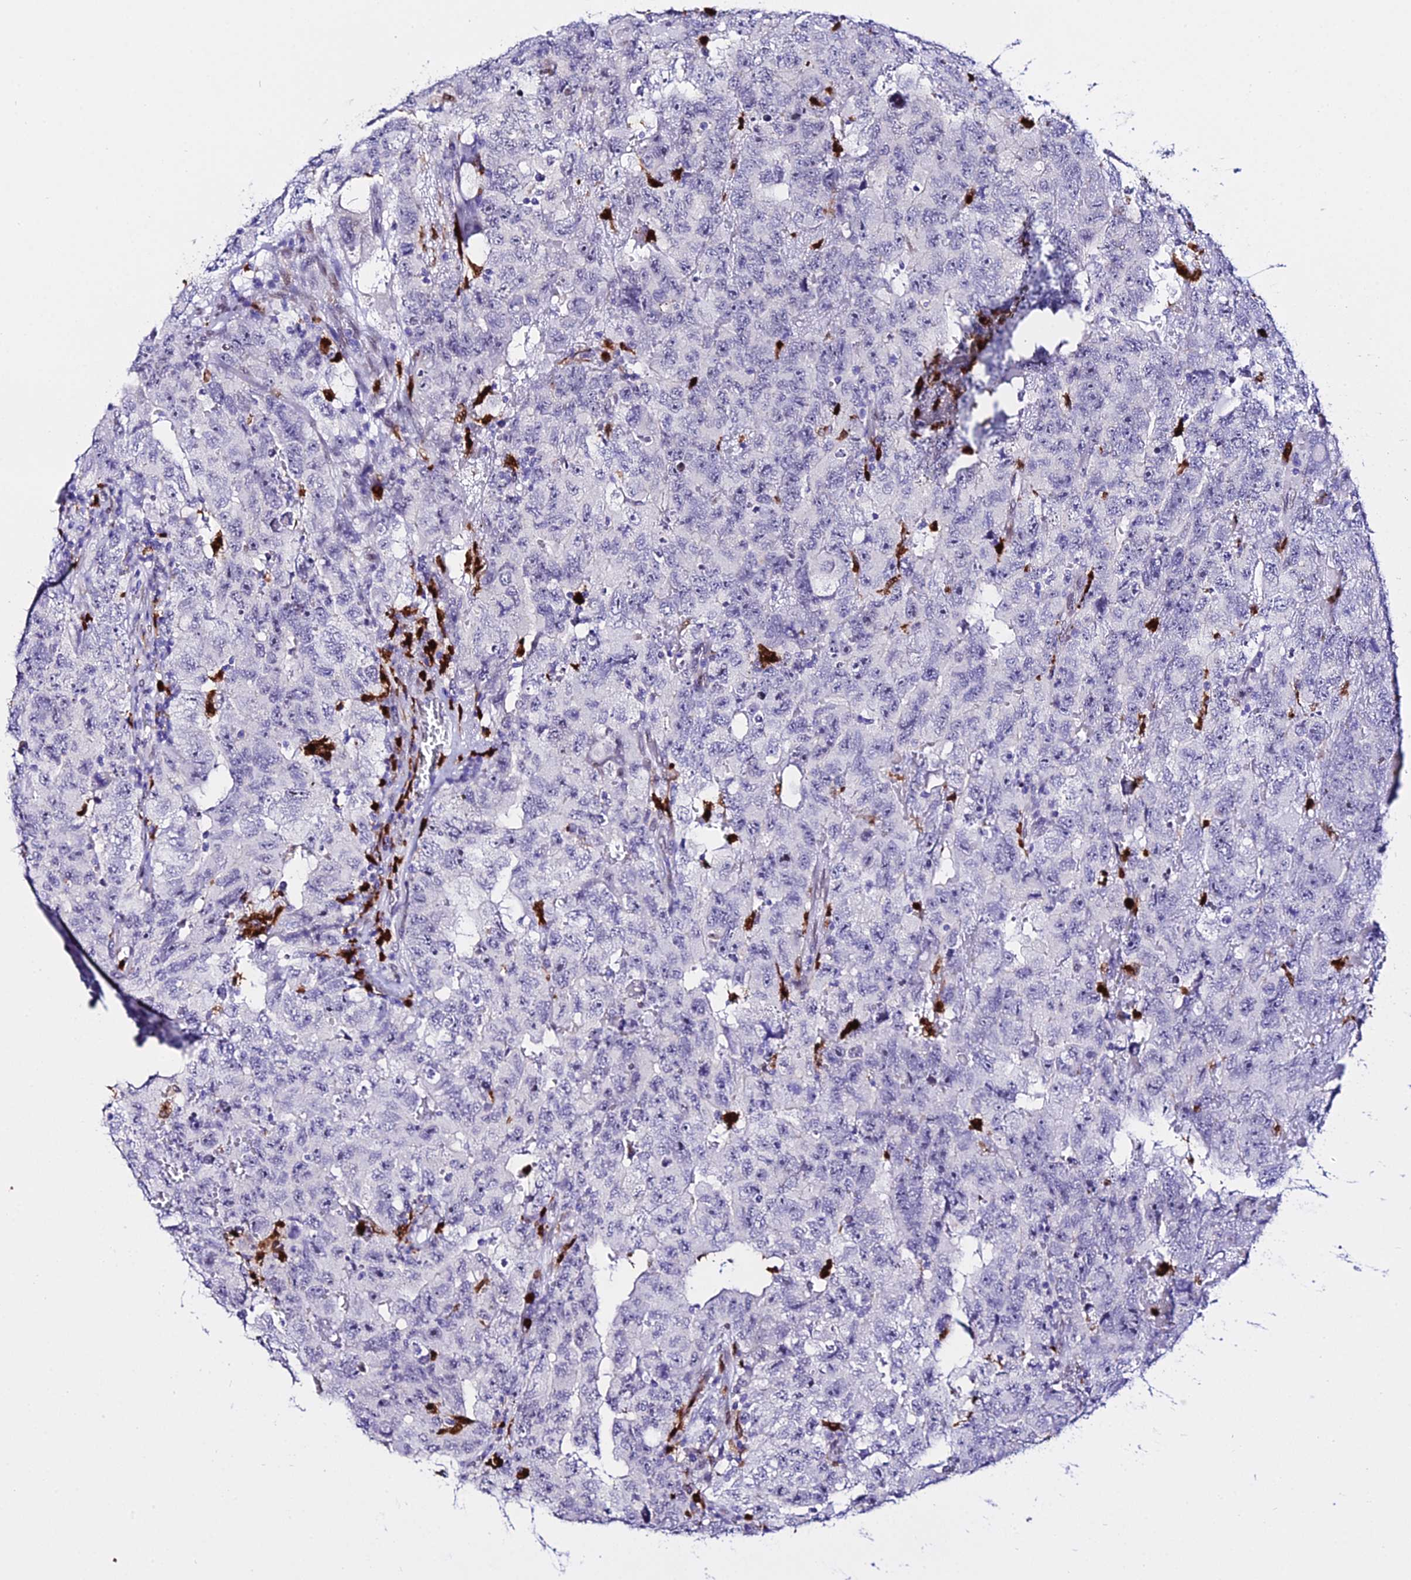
{"staining": {"intensity": "negative", "quantity": "none", "location": "none"}, "tissue": "testis cancer", "cell_type": "Tumor cells", "image_type": "cancer", "snomed": [{"axis": "morphology", "description": "Carcinoma, Embryonal, NOS"}, {"axis": "topography", "description": "Testis"}], "caption": "Image shows no significant protein positivity in tumor cells of testis cancer. (Stains: DAB (3,3'-diaminobenzidine) immunohistochemistry (IHC) with hematoxylin counter stain, Microscopy: brightfield microscopy at high magnification).", "gene": "MCM10", "patient": {"sex": "male", "age": 45}}